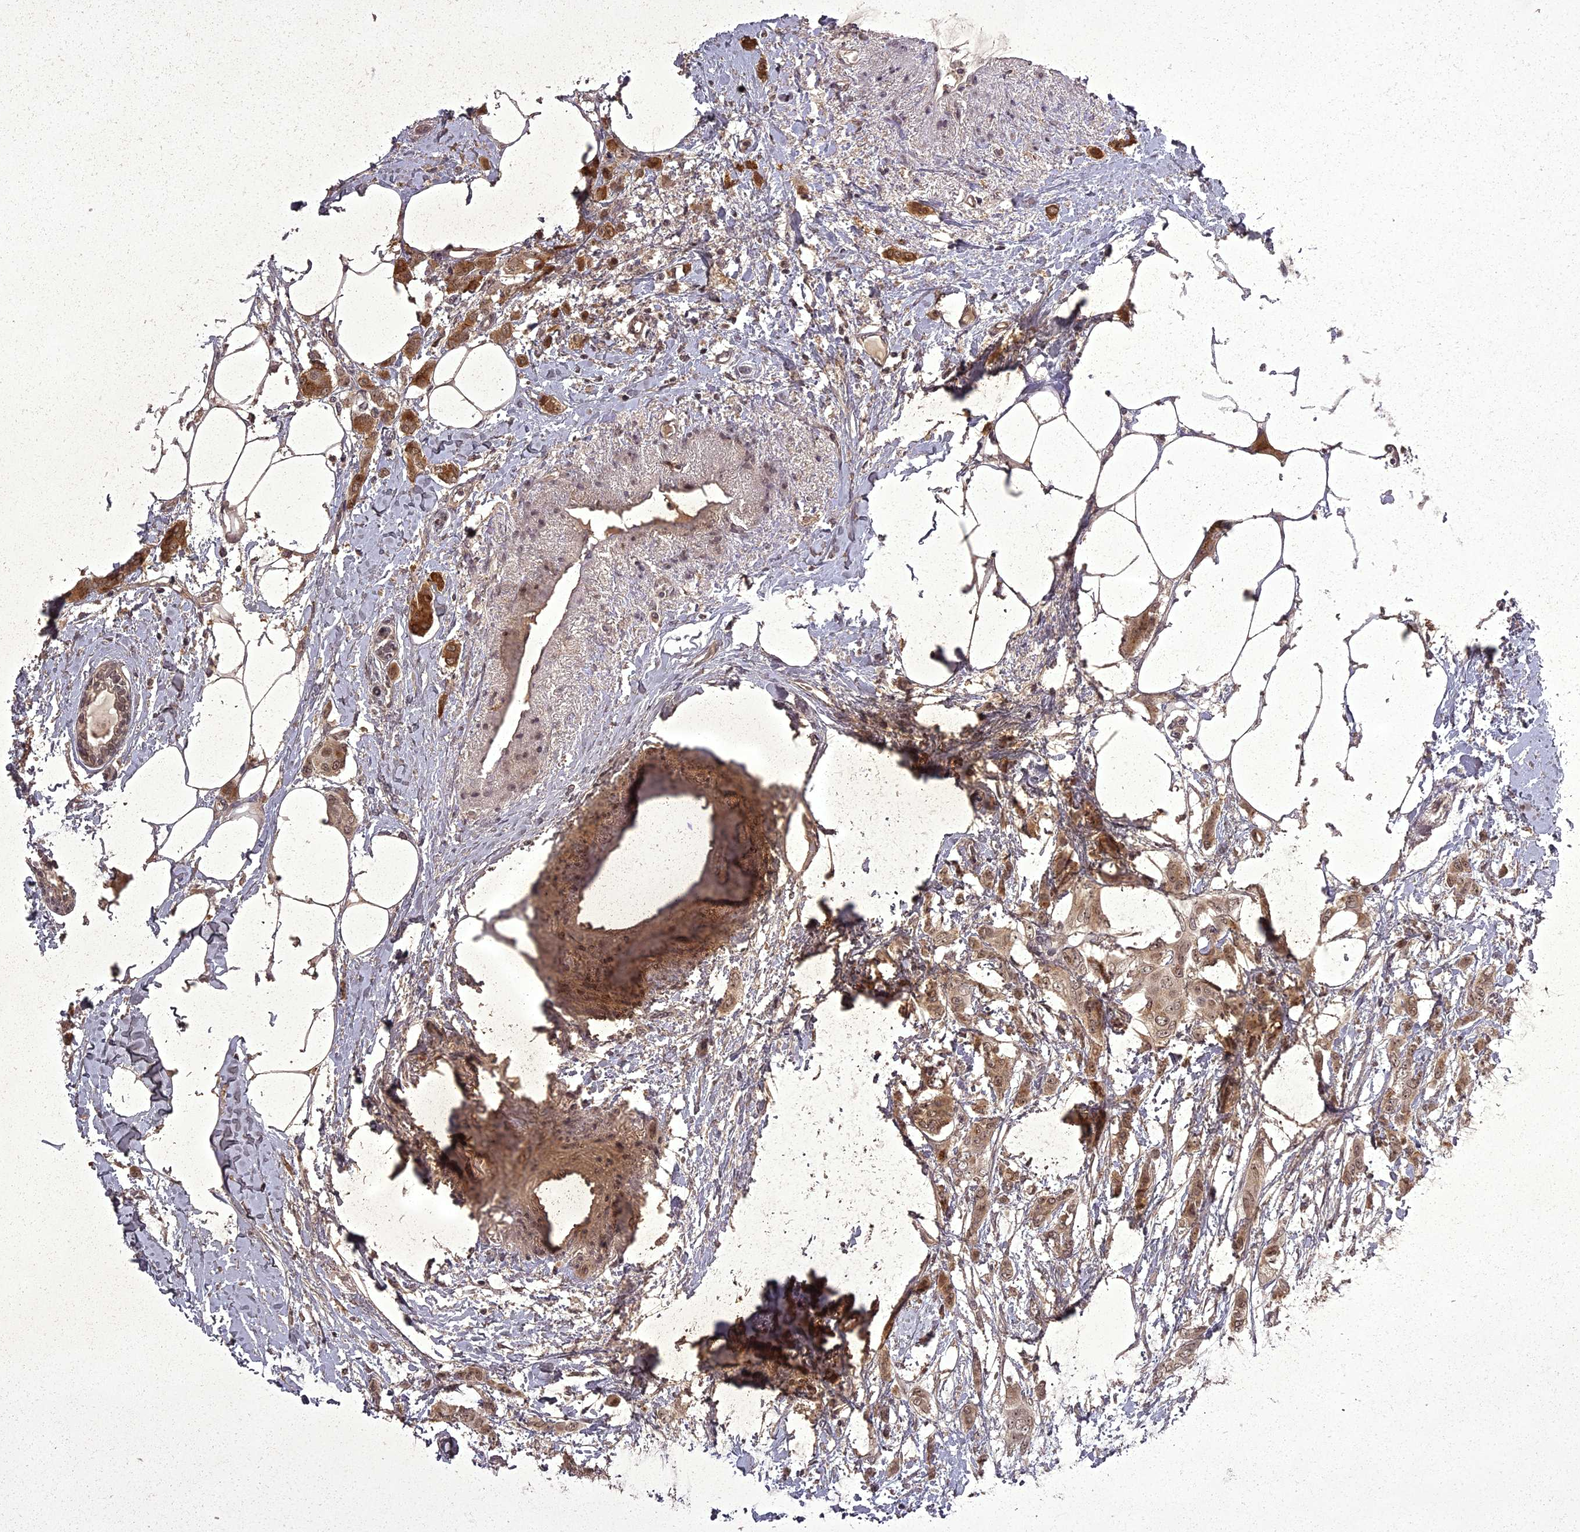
{"staining": {"intensity": "strong", "quantity": ">75%", "location": "cytoplasmic/membranous,nuclear"}, "tissue": "breast cancer", "cell_type": "Tumor cells", "image_type": "cancer", "snomed": [{"axis": "morphology", "description": "Duct carcinoma"}, {"axis": "topography", "description": "Breast"}], "caption": "Protein analysis of intraductal carcinoma (breast) tissue exhibits strong cytoplasmic/membranous and nuclear staining in approximately >75% of tumor cells. Using DAB (brown) and hematoxylin (blue) stains, captured at high magnification using brightfield microscopy.", "gene": "ING5", "patient": {"sex": "female", "age": 72}}